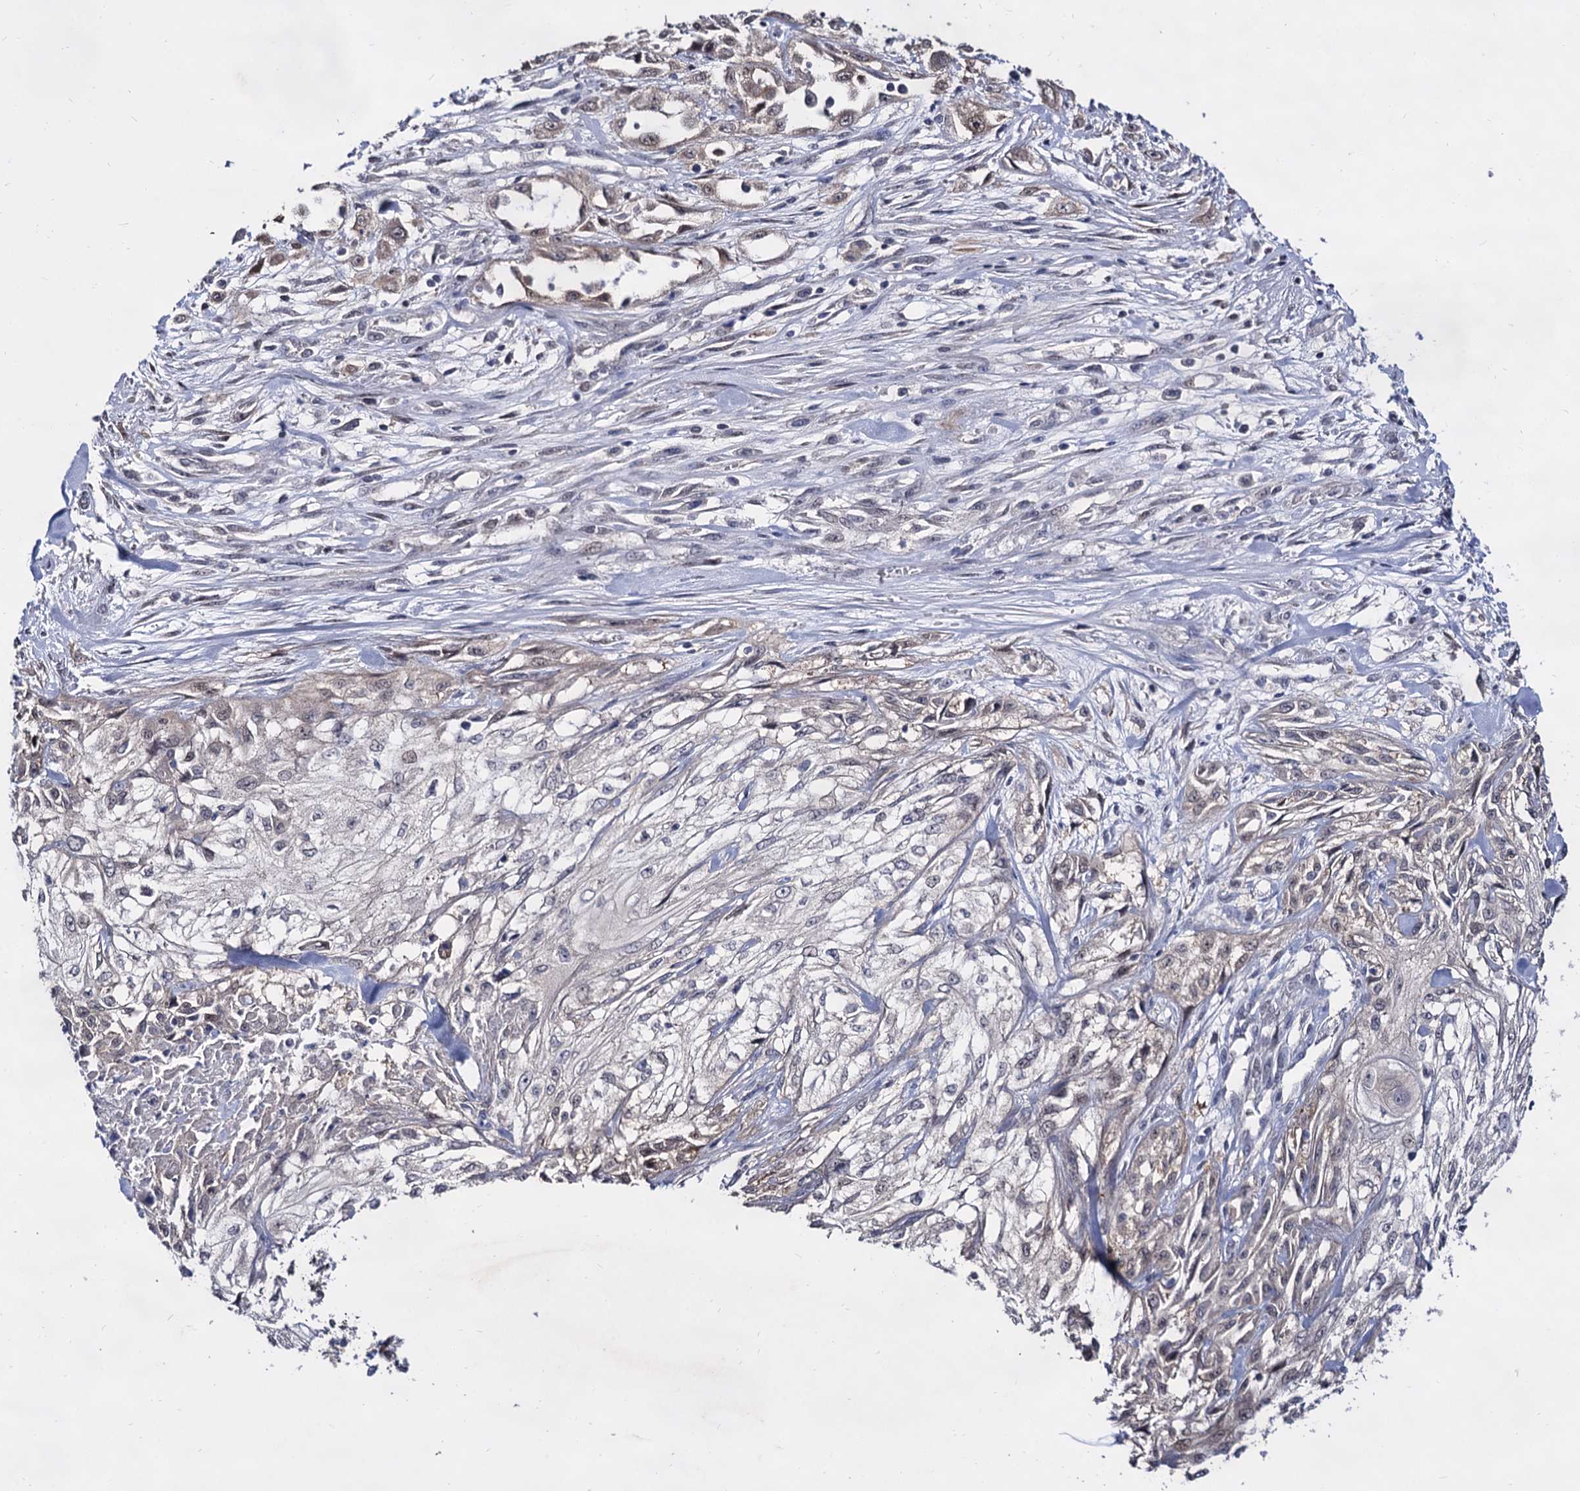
{"staining": {"intensity": "weak", "quantity": "<25%", "location": "cytoplasmic/membranous"}, "tissue": "skin cancer", "cell_type": "Tumor cells", "image_type": "cancer", "snomed": [{"axis": "morphology", "description": "Squamous cell carcinoma, NOS"}, {"axis": "morphology", "description": "Squamous cell carcinoma, metastatic, NOS"}, {"axis": "topography", "description": "Skin"}, {"axis": "topography", "description": "Lymph node"}], "caption": "The photomicrograph demonstrates no significant staining in tumor cells of skin metastatic squamous cell carcinoma.", "gene": "ARFIP2", "patient": {"sex": "male", "age": 75}}